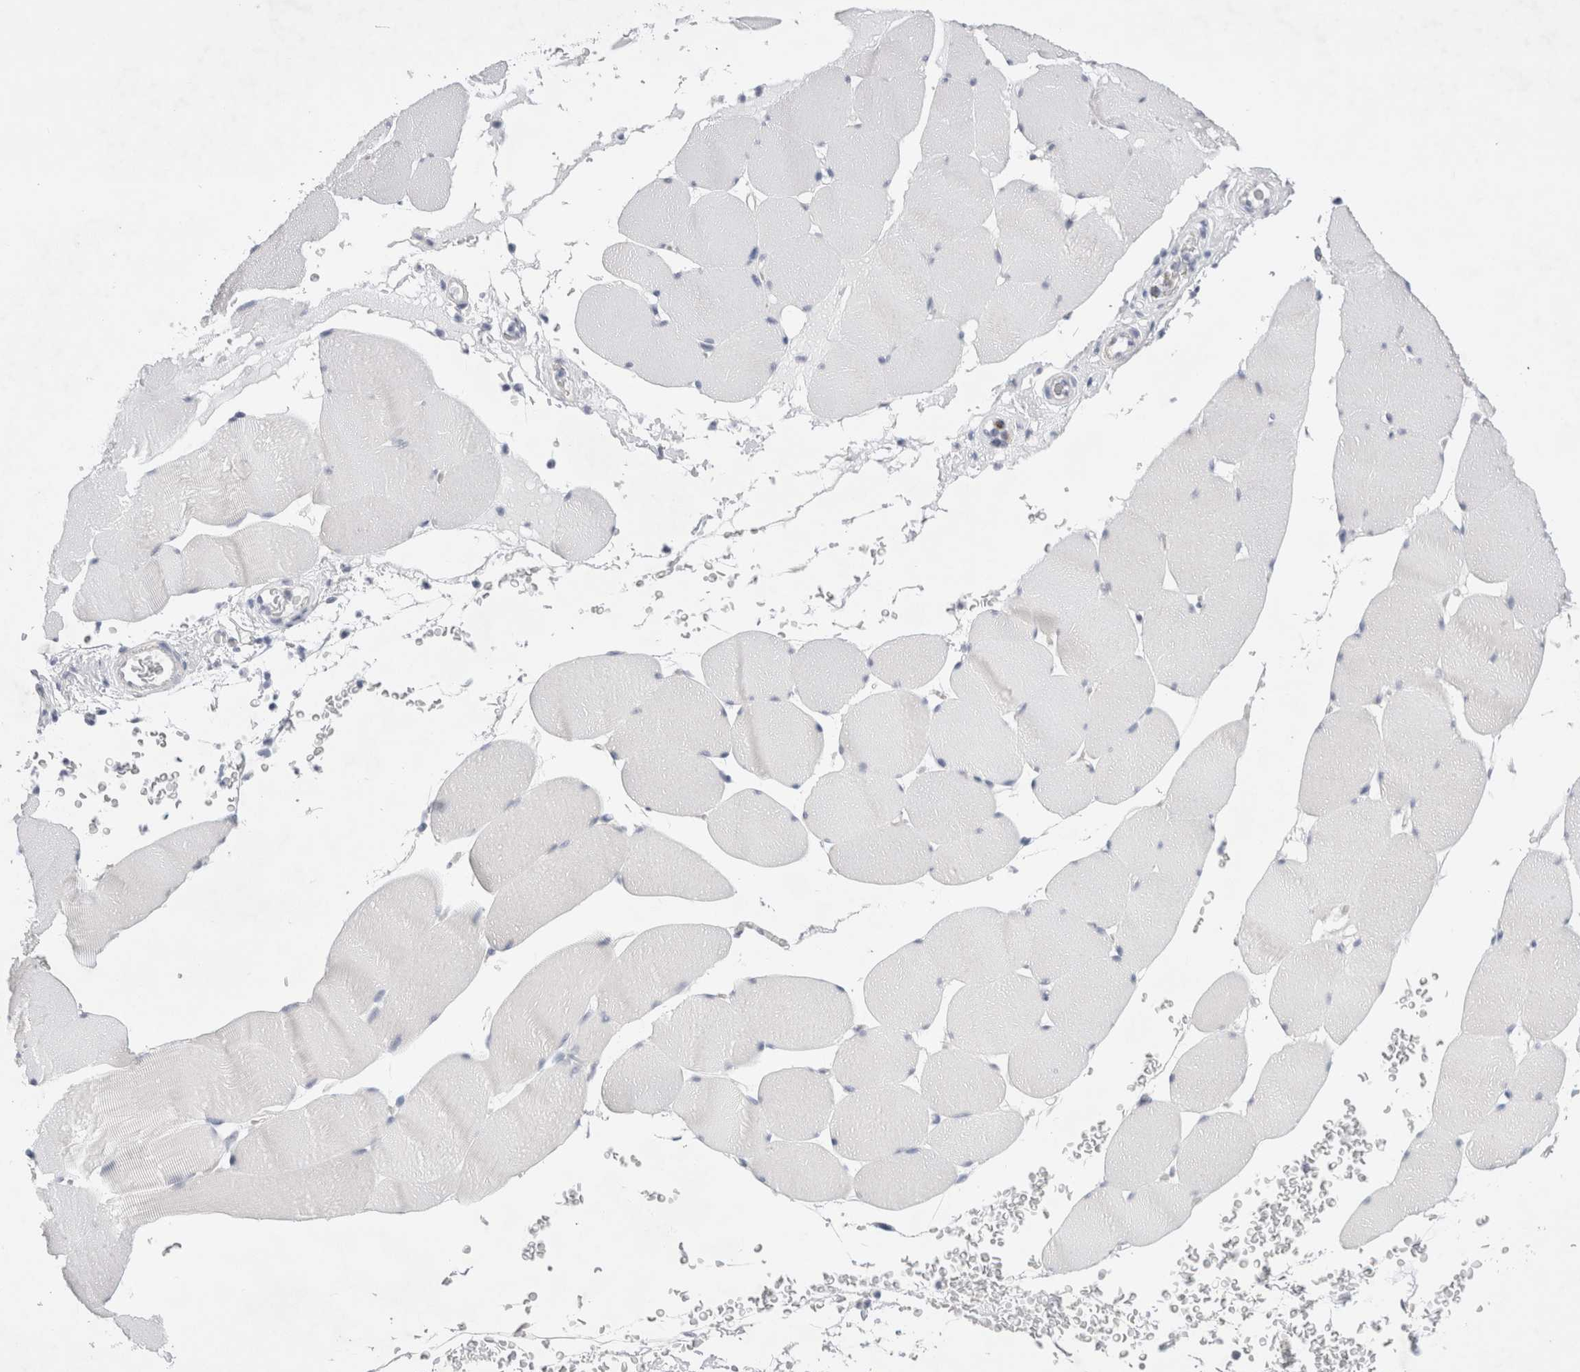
{"staining": {"intensity": "negative", "quantity": "none", "location": "none"}, "tissue": "skeletal muscle", "cell_type": "Myocytes", "image_type": "normal", "snomed": [{"axis": "morphology", "description": "Normal tissue, NOS"}, {"axis": "topography", "description": "Skeletal muscle"}], "caption": "A high-resolution image shows IHC staining of unremarkable skeletal muscle, which displays no significant expression in myocytes. Nuclei are stained in blue.", "gene": "RBM12B", "patient": {"sex": "male", "age": 62}}